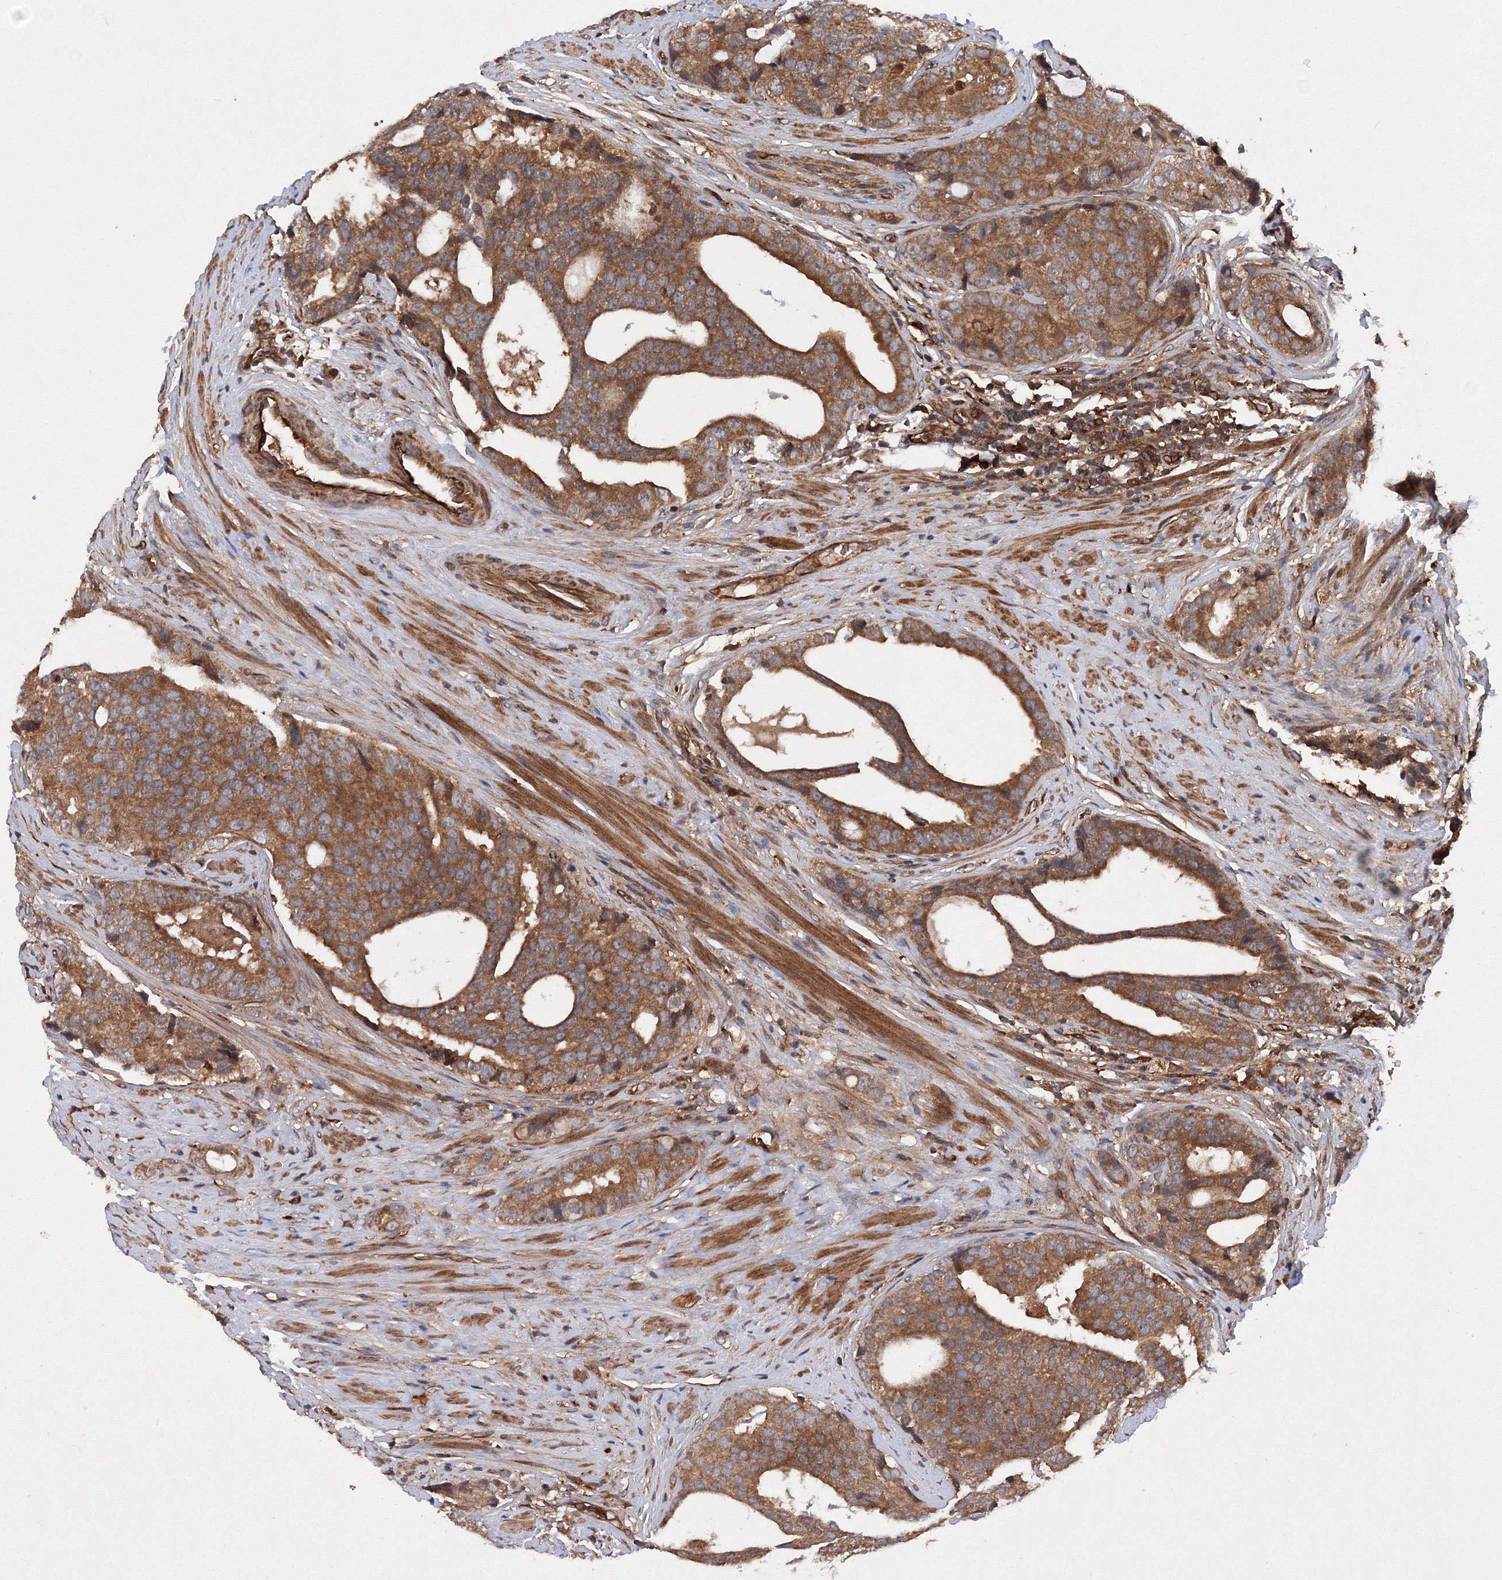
{"staining": {"intensity": "strong", "quantity": ">75%", "location": "cytoplasmic/membranous"}, "tissue": "prostate cancer", "cell_type": "Tumor cells", "image_type": "cancer", "snomed": [{"axis": "morphology", "description": "Adenocarcinoma, High grade"}, {"axis": "topography", "description": "Prostate"}], "caption": "A high amount of strong cytoplasmic/membranous expression is identified in approximately >75% of tumor cells in adenocarcinoma (high-grade) (prostate) tissue.", "gene": "ATG3", "patient": {"sex": "male", "age": 56}}